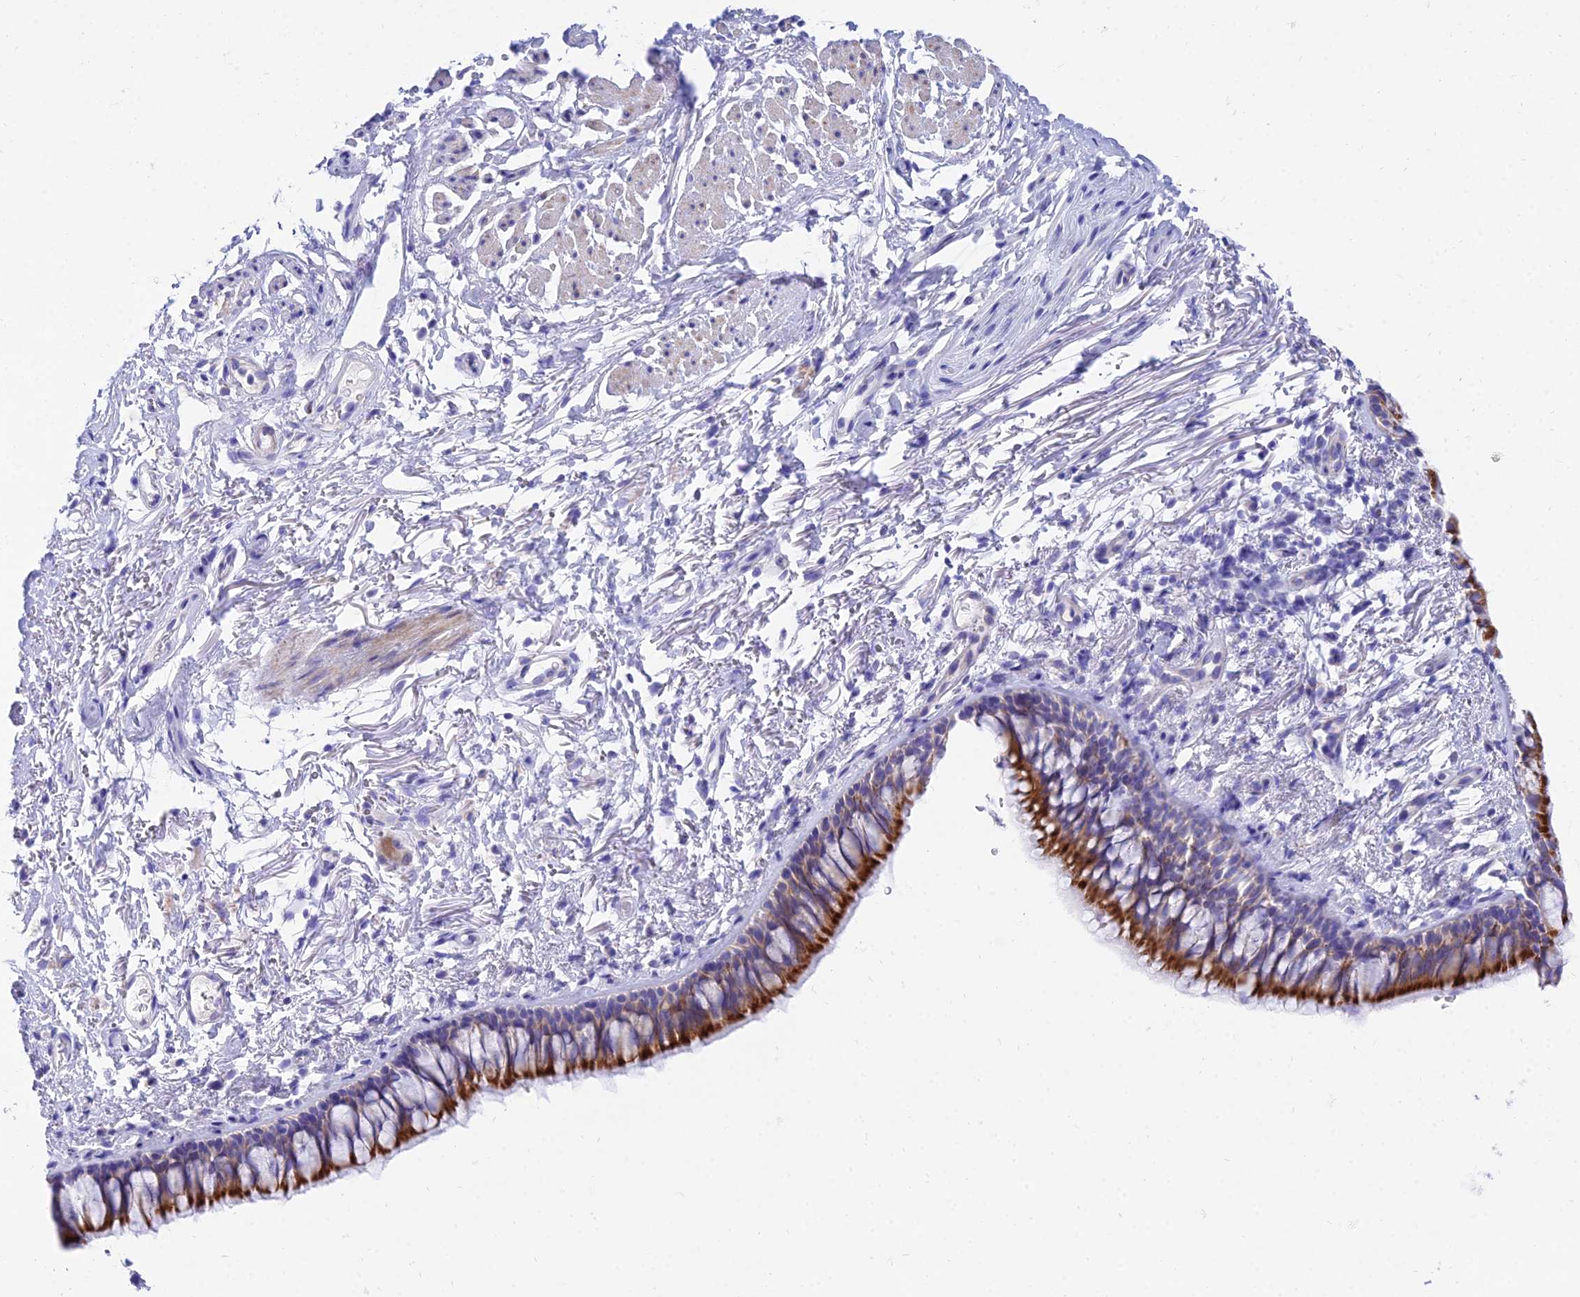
{"staining": {"intensity": "strong", "quantity": "25%-75%", "location": "cytoplasmic/membranous"}, "tissue": "bronchus", "cell_type": "Respiratory epithelial cells", "image_type": "normal", "snomed": [{"axis": "morphology", "description": "Normal tissue, NOS"}, {"axis": "topography", "description": "Cartilage tissue"}, {"axis": "topography", "description": "Bronchus"}], "caption": "Approximately 25%-75% of respiratory epithelial cells in unremarkable bronchus display strong cytoplasmic/membranous protein staining as visualized by brown immunohistochemical staining.", "gene": "PKN3", "patient": {"sex": "female", "age": 73}}